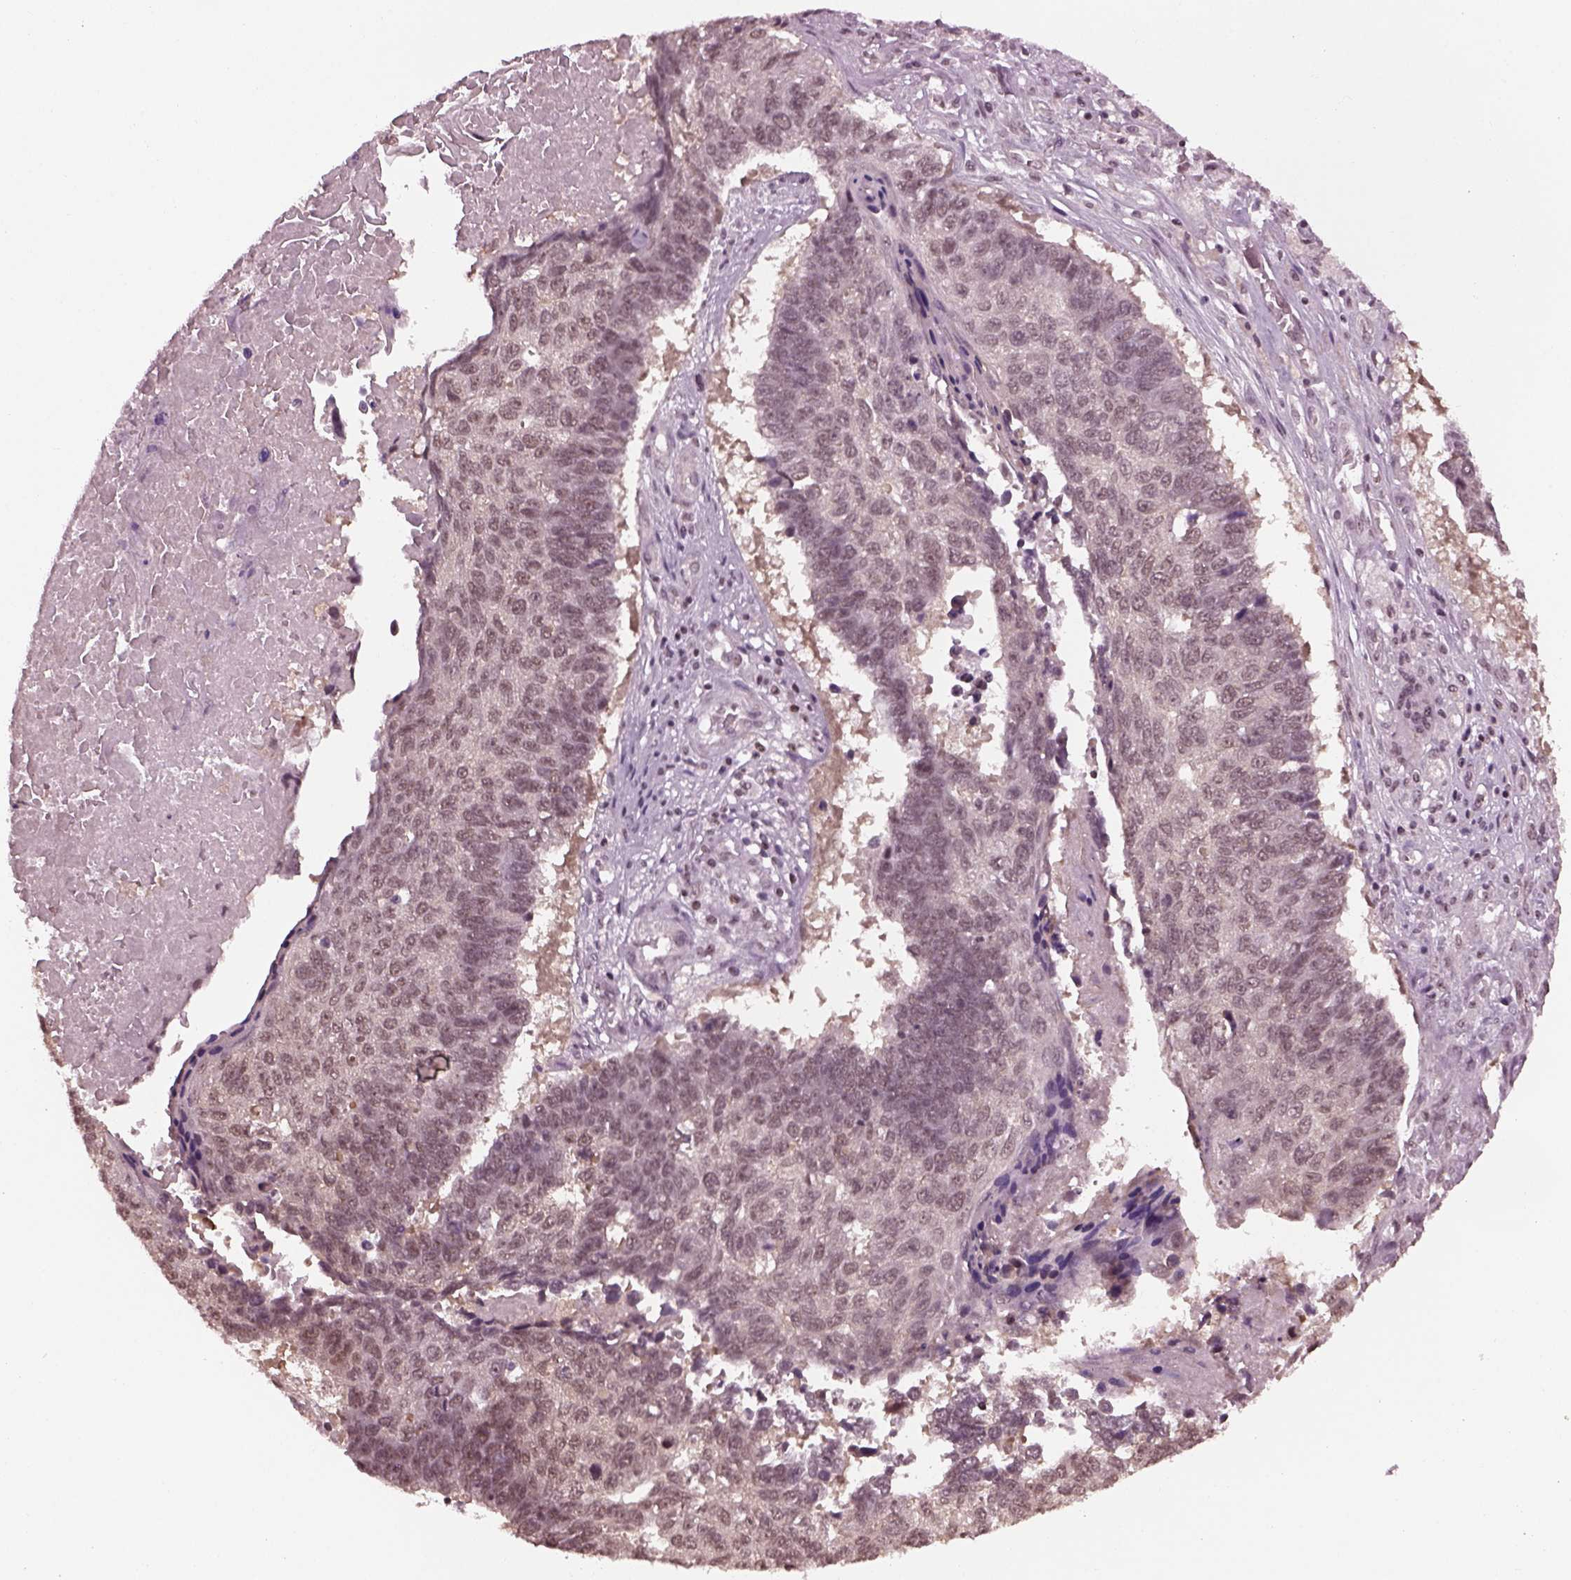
{"staining": {"intensity": "negative", "quantity": "none", "location": "none"}, "tissue": "lung cancer", "cell_type": "Tumor cells", "image_type": "cancer", "snomed": [{"axis": "morphology", "description": "Squamous cell carcinoma, NOS"}, {"axis": "topography", "description": "Lung"}], "caption": "This is a micrograph of IHC staining of lung squamous cell carcinoma, which shows no positivity in tumor cells.", "gene": "RUVBL2", "patient": {"sex": "male", "age": 73}}